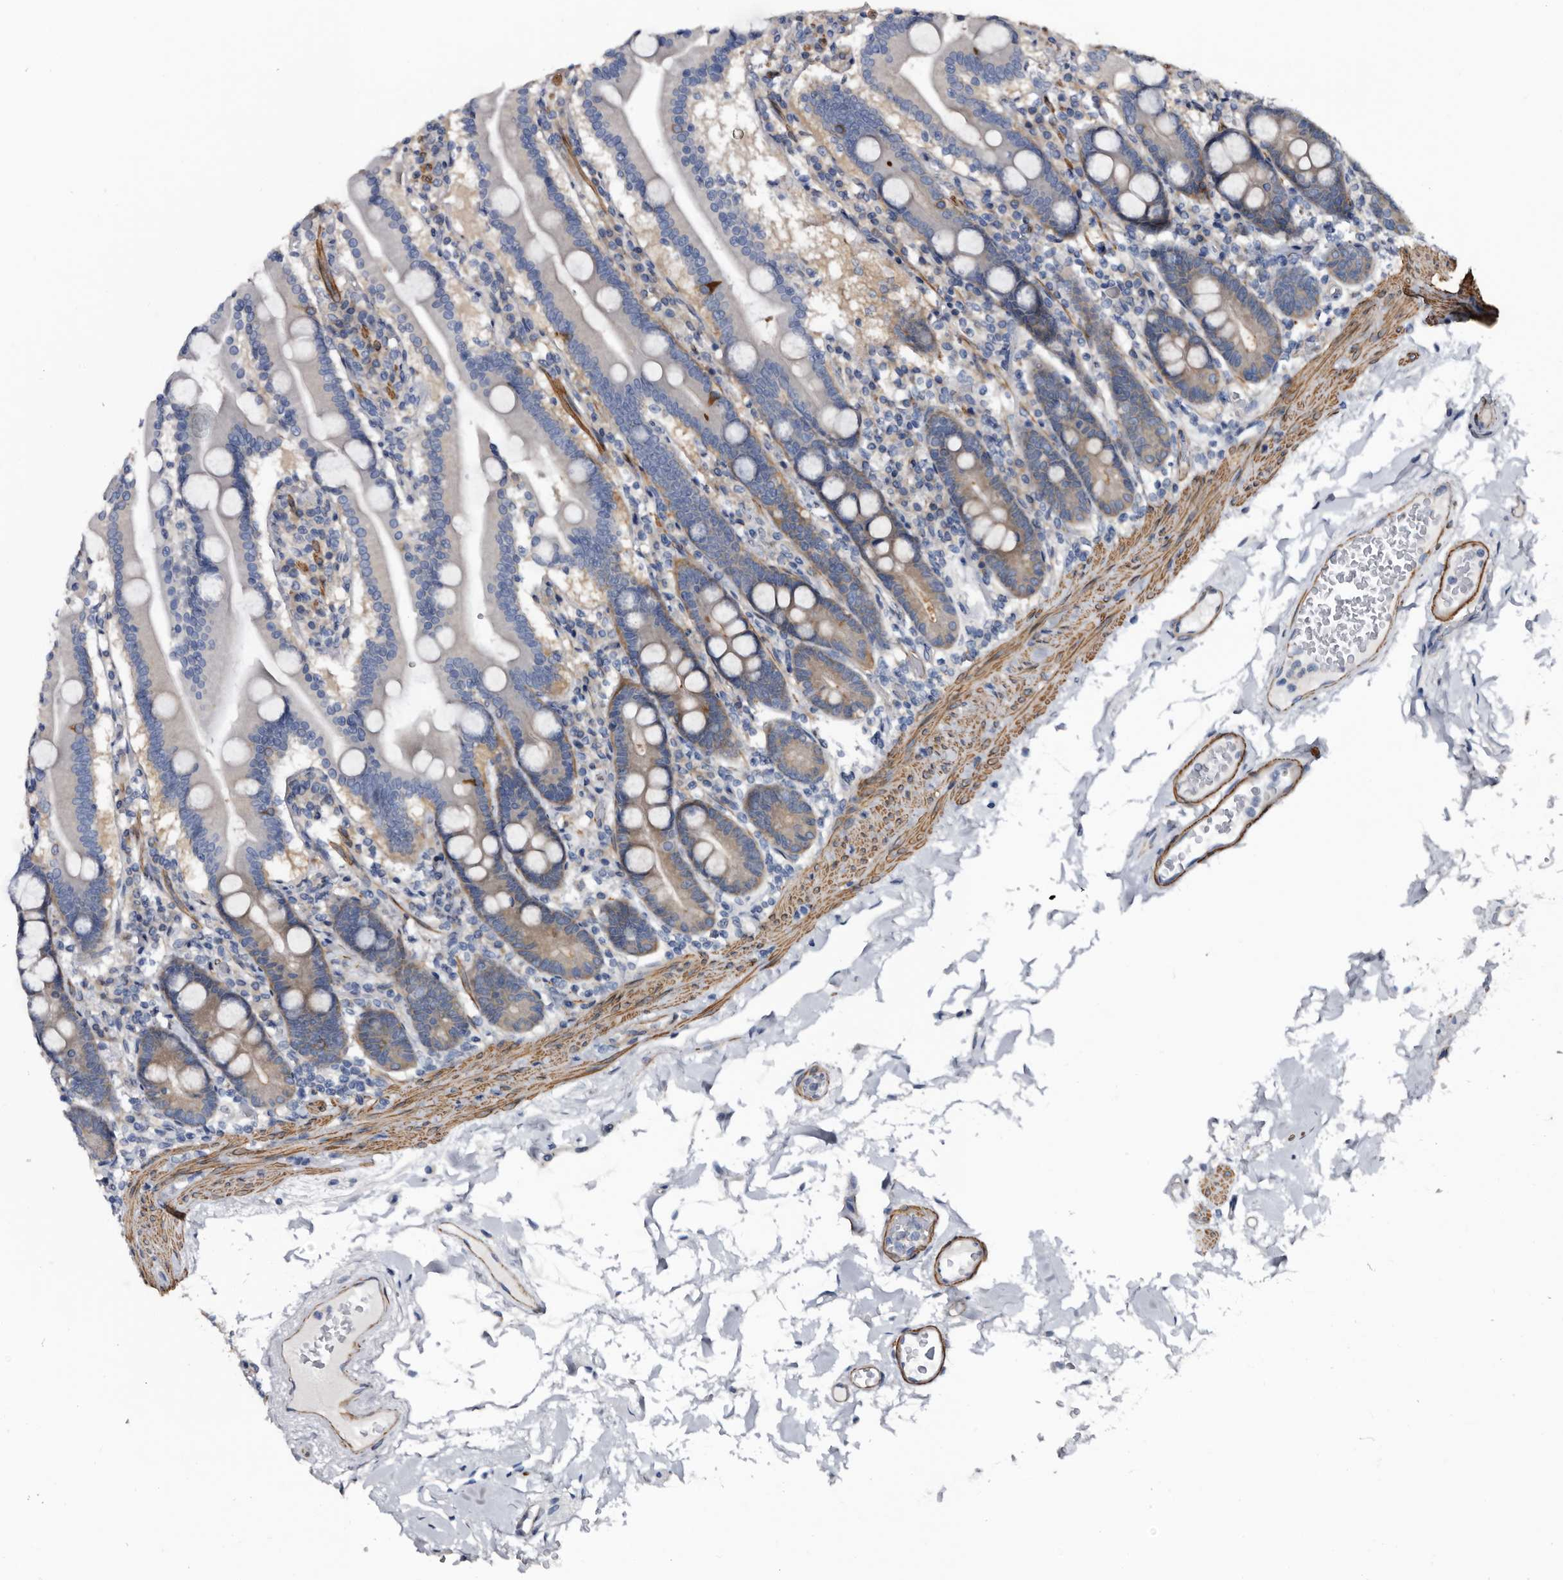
{"staining": {"intensity": "weak", "quantity": "<25%", "location": "cytoplasmic/membranous"}, "tissue": "duodenum", "cell_type": "Glandular cells", "image_type": "normal", "snomed": [{"axis": "morphology", "description": "Normal tissue, NOS"}, {"axis": "topography", "description": "Duodenum"}], "caption": "This is an immunohistochemistry histopathology image of benign duodenum. There is no staining in glandular cells.", "gene": "IARS1", "patient": {"sex": "male", "age": 55}}